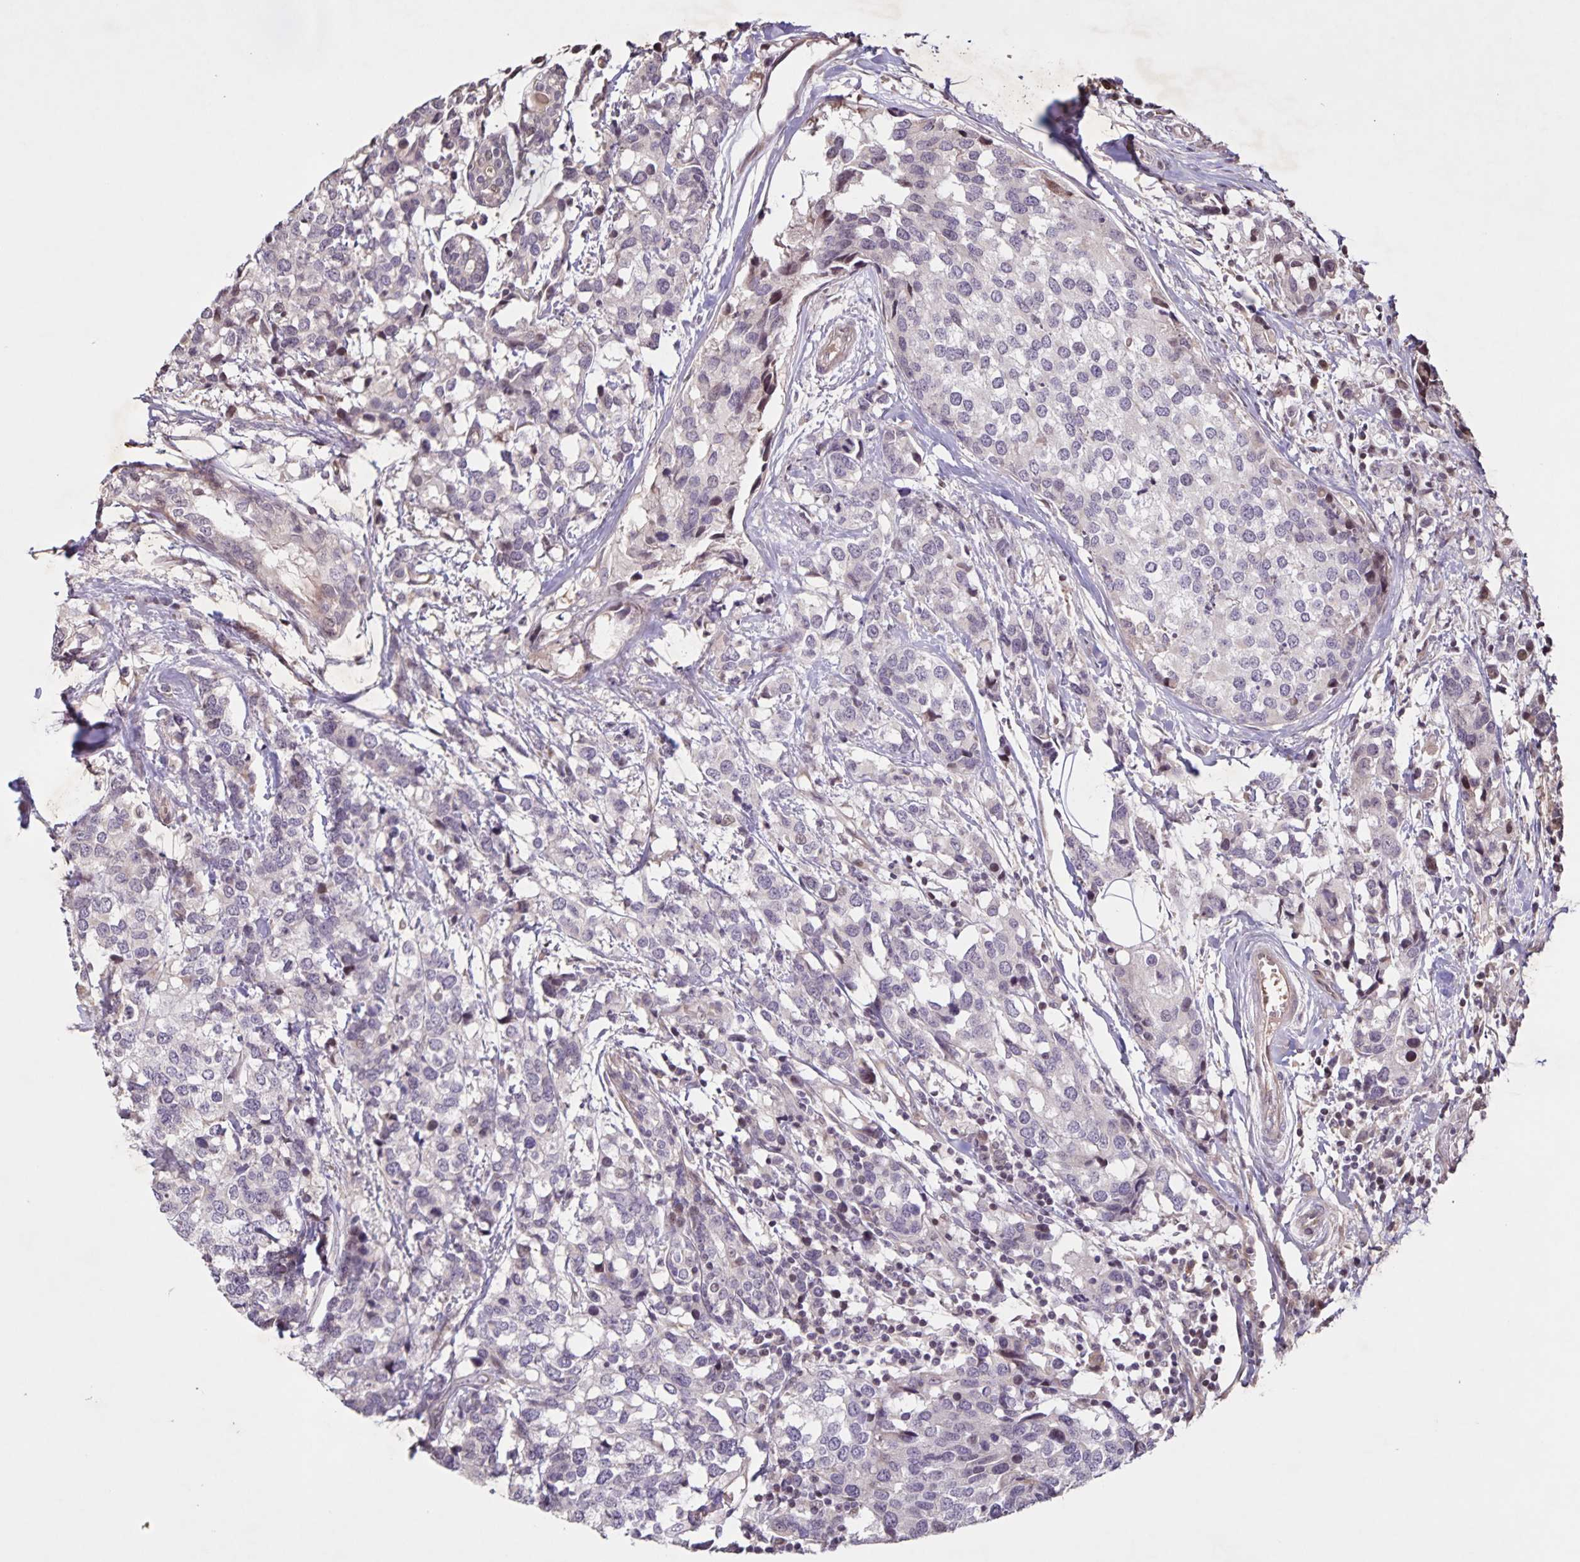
{"staining": {"intensity": "moderate", "quantity": "<25%", "location": "nuclear"}, "tissue": "breast cancer", "cell_type": "Tumor cells", "image_type": "cancer", "snomed": [{"axis": "morphology", "description": "Lobular carcinoma"}, {"axis": "topography", "description": "Breast"}], "caption": "A photomicrograph of human lobular carcinoma (breast) stained for a protein demonstrates moderate nuclear brown staining in tumor cells.", "gene": "GDF2", "patient": {"sex": "female", "age": 59}}